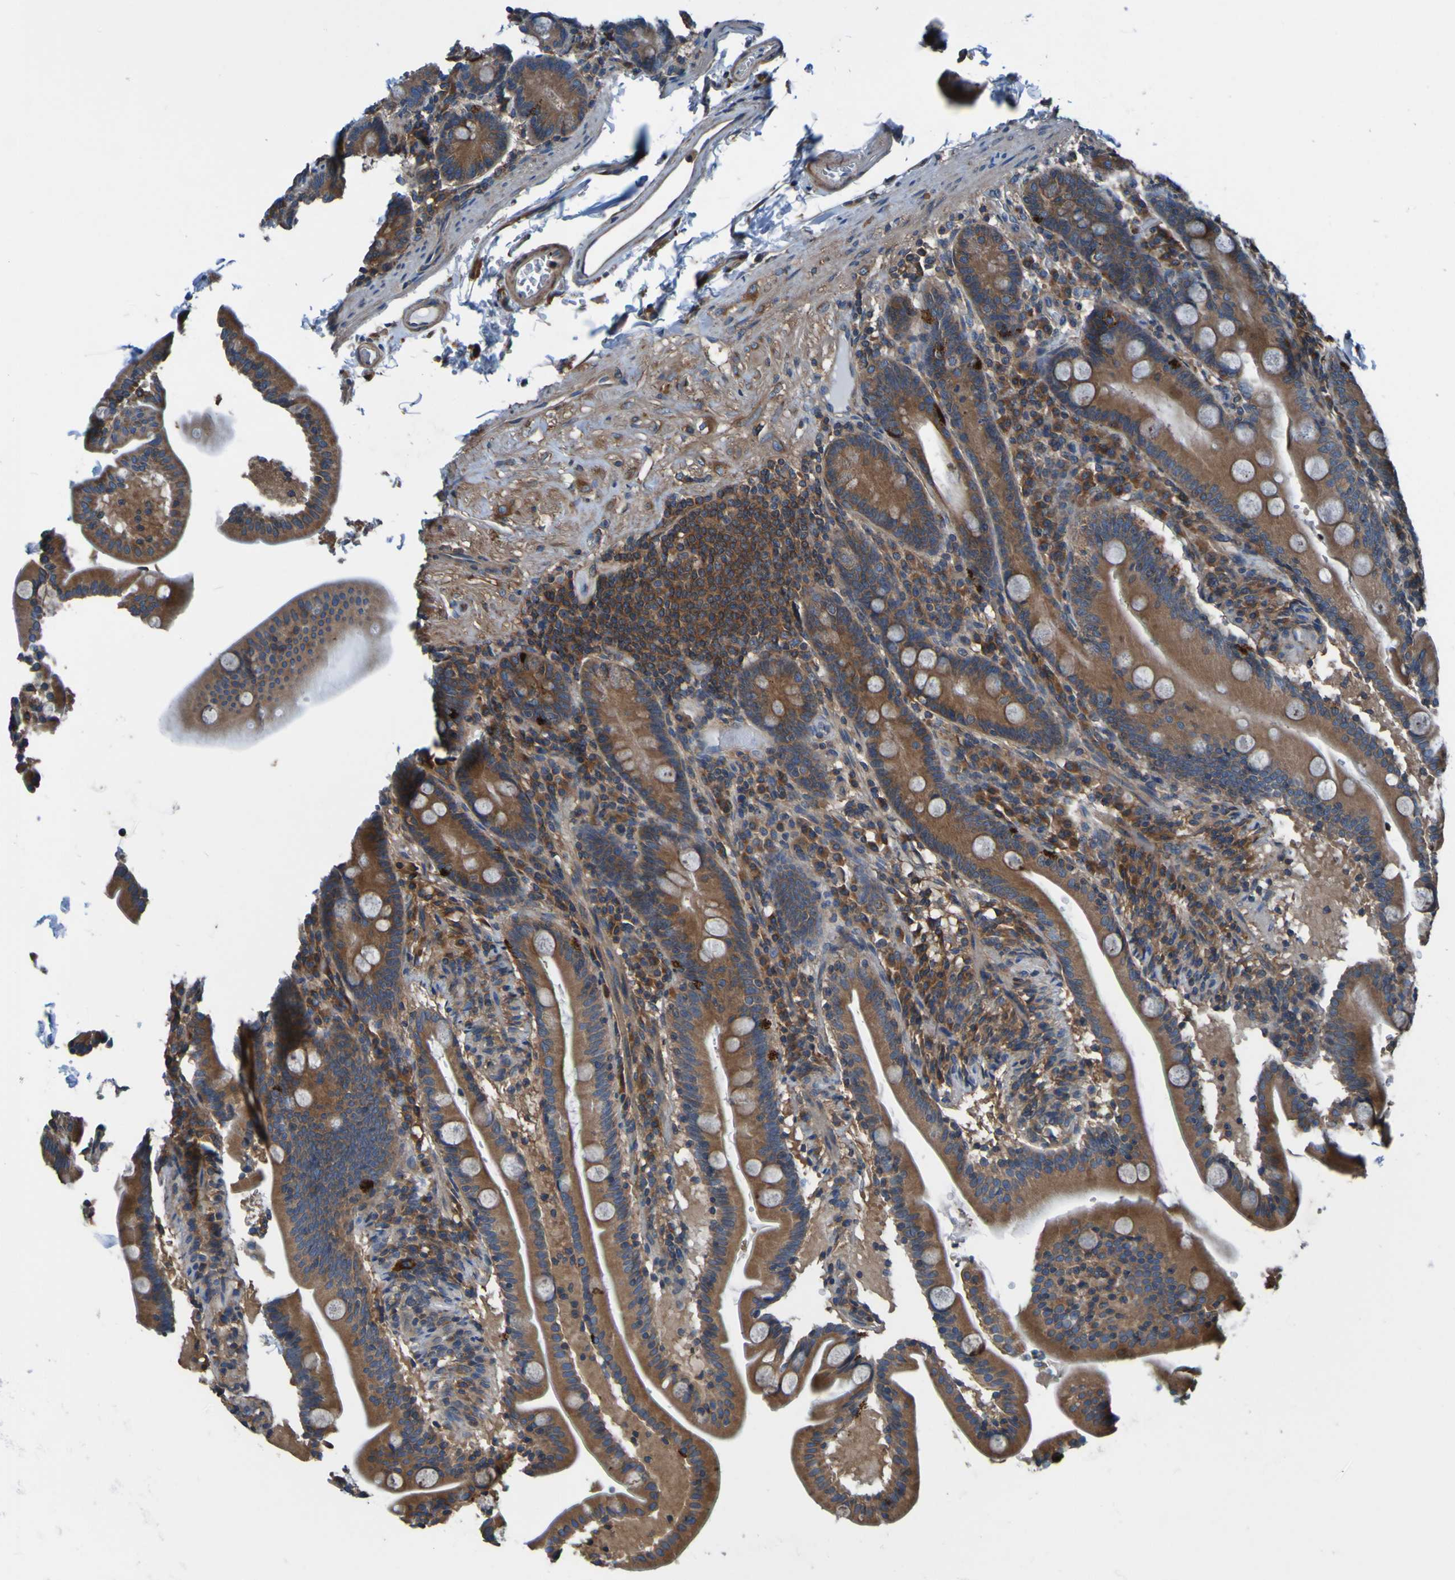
{"staining": {"intensity": "strong", "quantity": ">75%", "location": "cytoplasmic/membranous"}, "tissue": "duodenum", "cell_type": "Glandular cells", "image_type": "normal", "snomed": [{"axis": "morphology", "description": "Normal tissue, NOS"}, {"axis": "topography", "description": "Duodenum"}], "caption": "The micrograph displays staining of unremarkable duodenum, revealing strong cytoplasmic/membranous protein positivity (brown color) within glandular cells.", "gene": "RAB5B", "patient": {"sex": "male", "age": 54}}